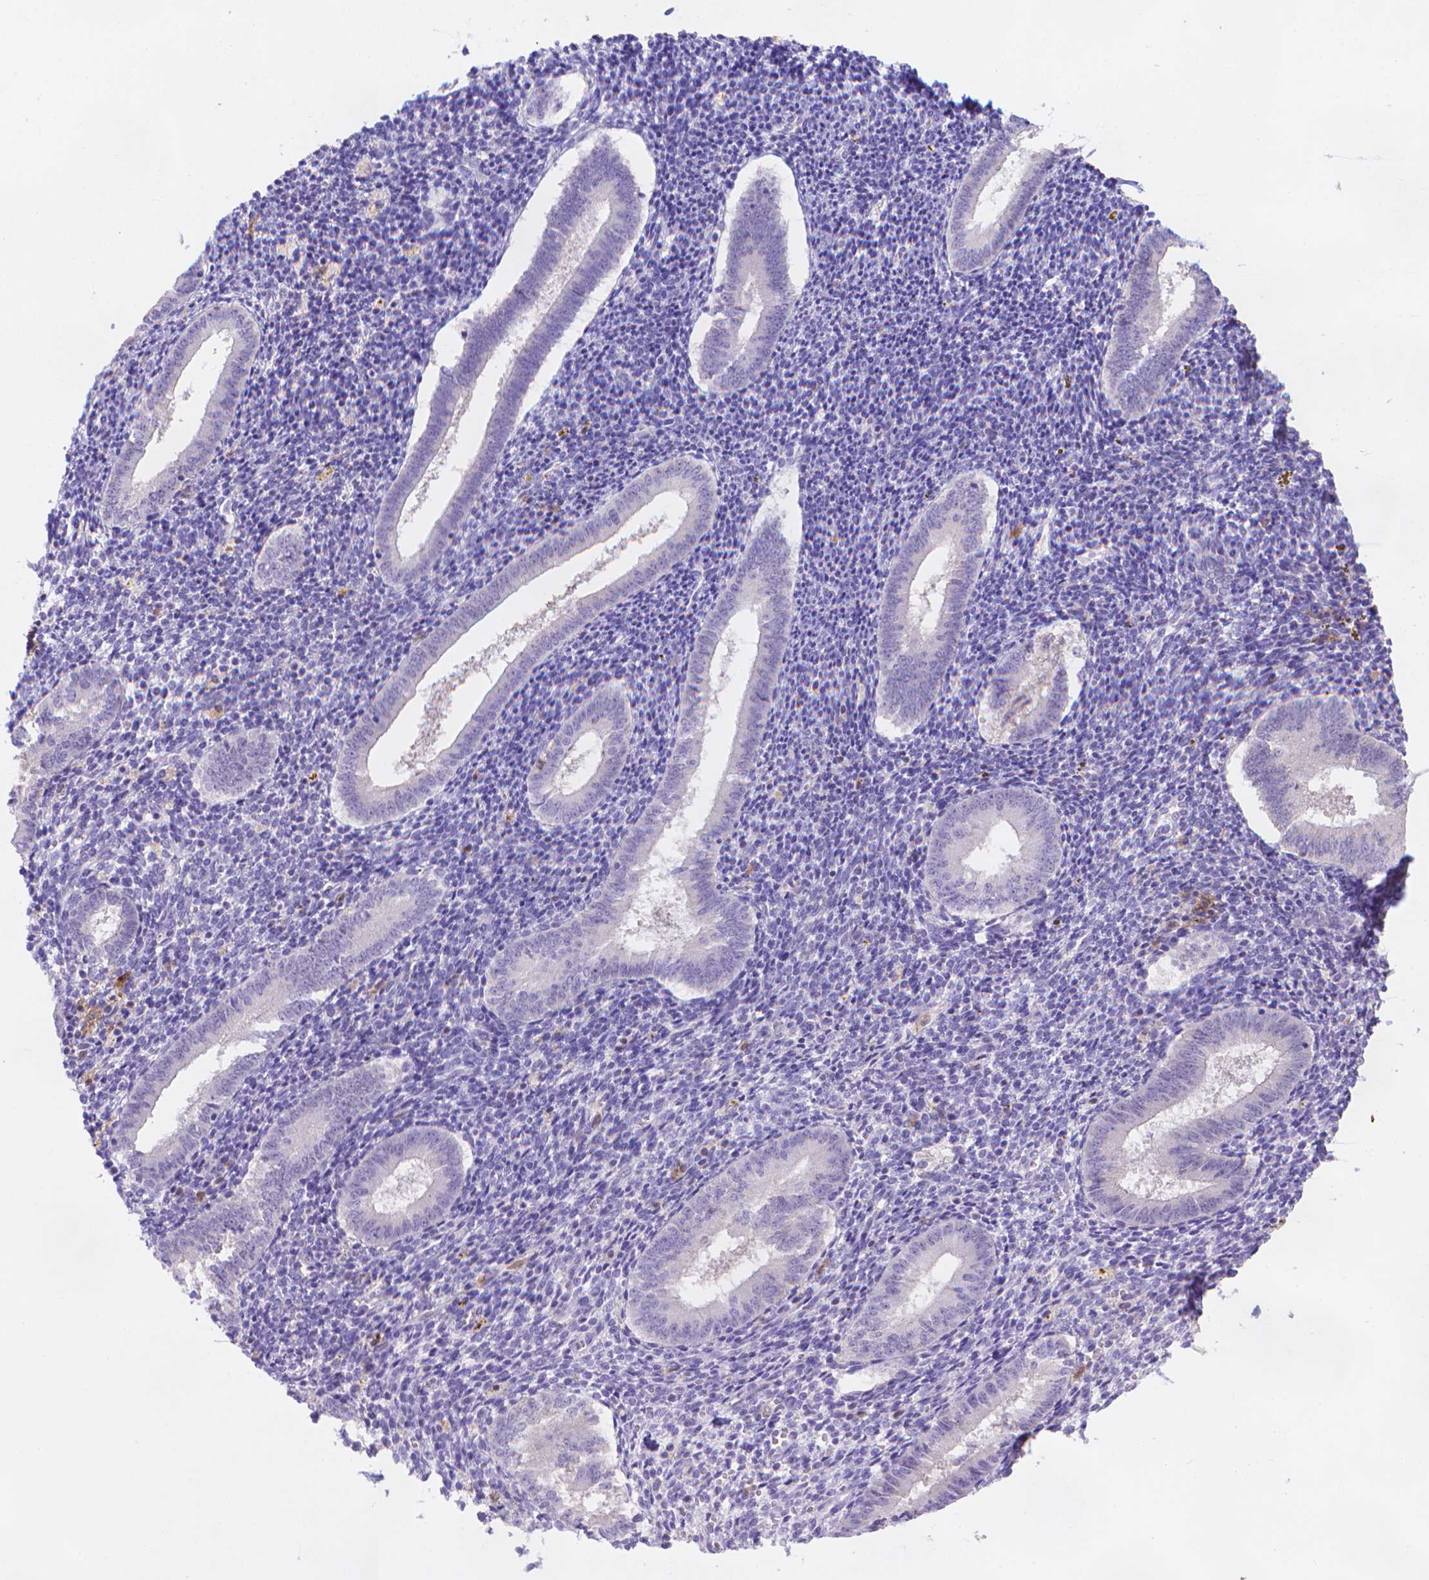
{"staining": {"intensity": "negative", "quantity": "none", "location": "none"}, "tissue": "endometrium", "cell_type": "Cells in endometrial stroma", "image_type": "normal", "snomed": [{"axis": "morphology", "description": "Normal tissue, NOS"}, {"axis": "topography", "description": "Endometrium"}], "caption": "Immunohistochemistry of normal human endometrium demonstrates no positivity in cells in endometrial stroma.", "gene": "FGD2", "patient": {"sex": "female", "age": 25}}